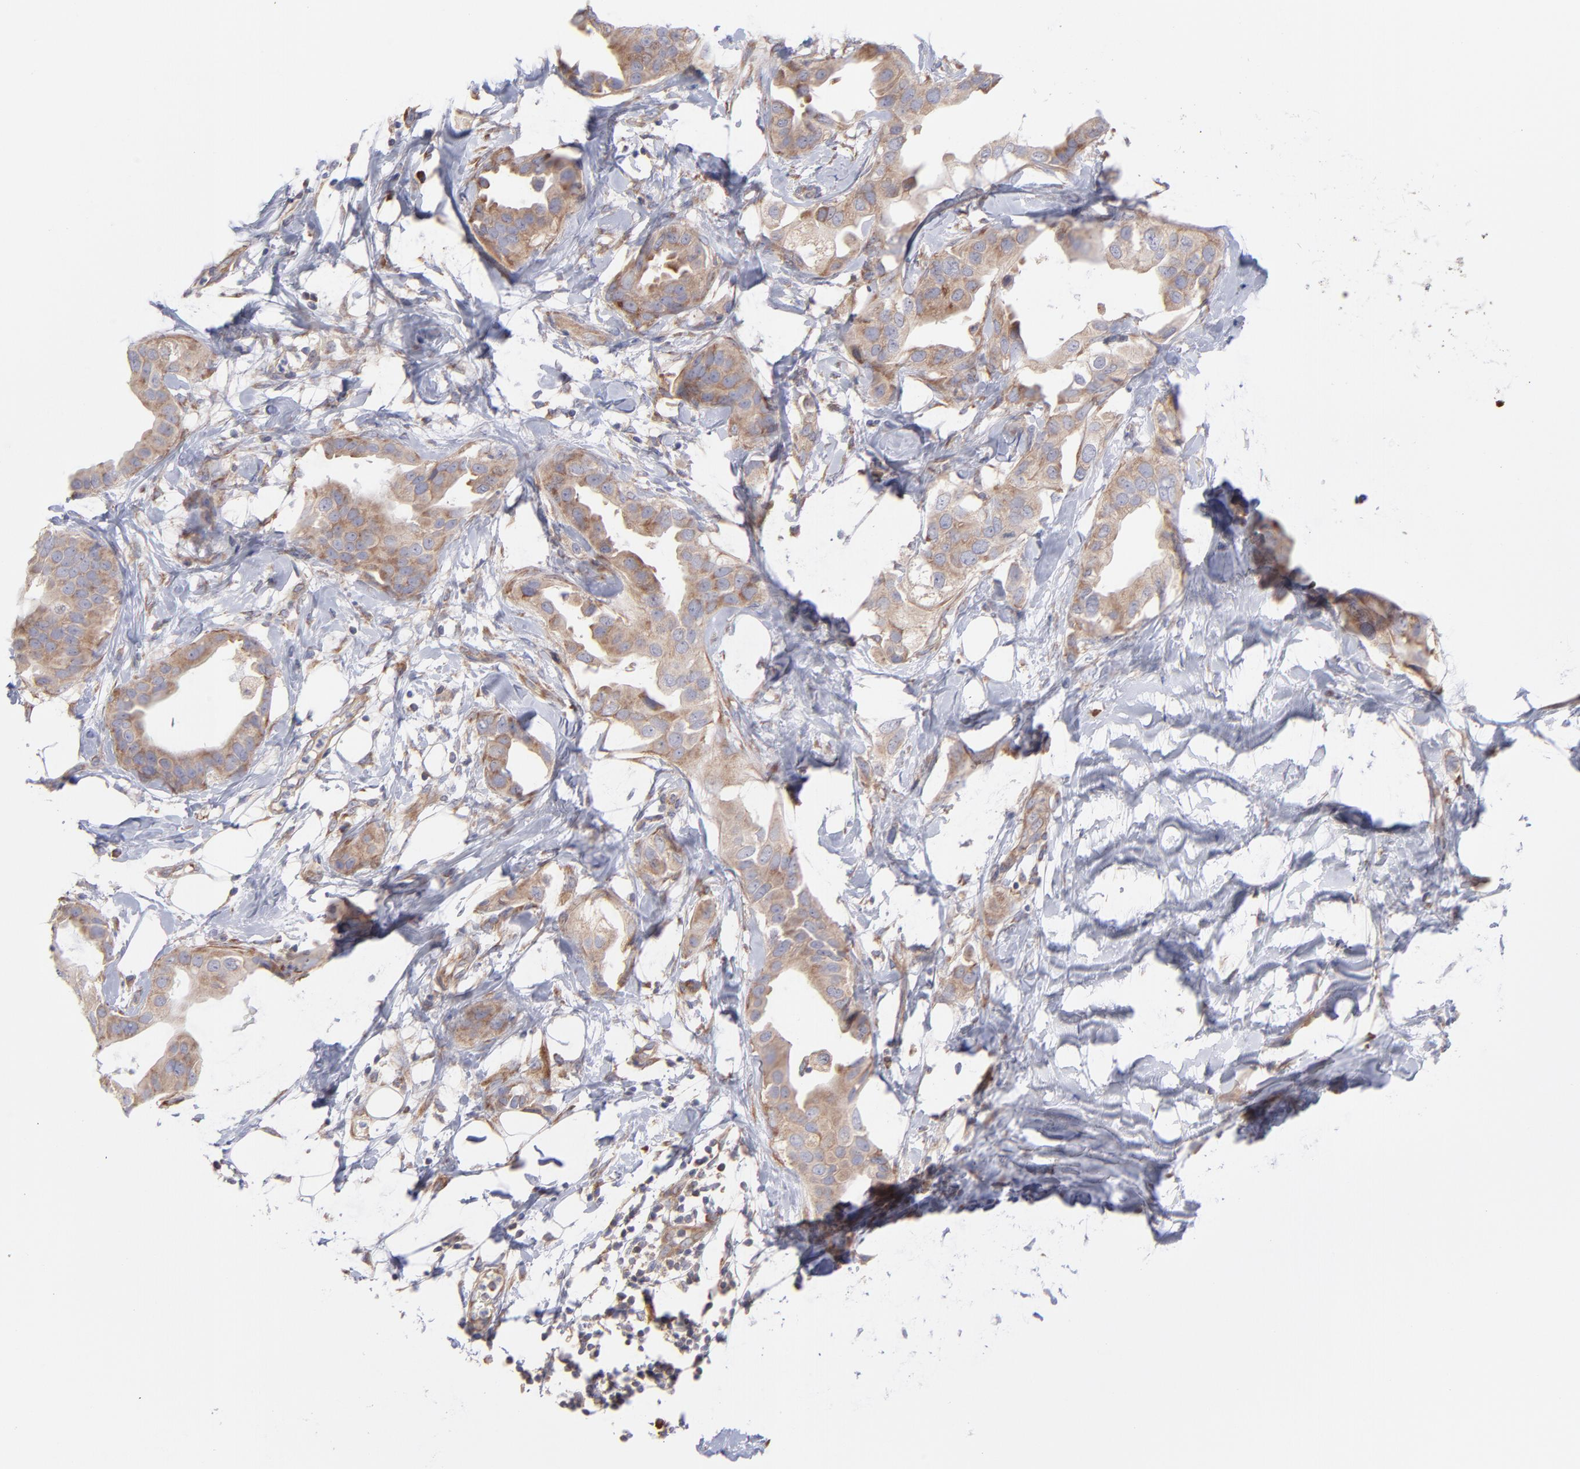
{"staining": {"intensity": "weak", "quantity": ">75%", "location": "cytoplasmic/membranous"}, "tissue": "breast cancer", "cell_type": "Tumor cells", "image_type": "cancer", "snomed": [{"axis": "morphology", "description": "Duct carcinoma"}, {"axis": "topography", "description": "Breast"}], "caption": "The micrograph reveals a brown stain indicating the presence of a protein in the cytoplasmic/membranous of tumor cells in breast cancer (invasive ductal carcinoma).", "gene": "RPLP0", "patient": {"sex": "female", "age": 40}}